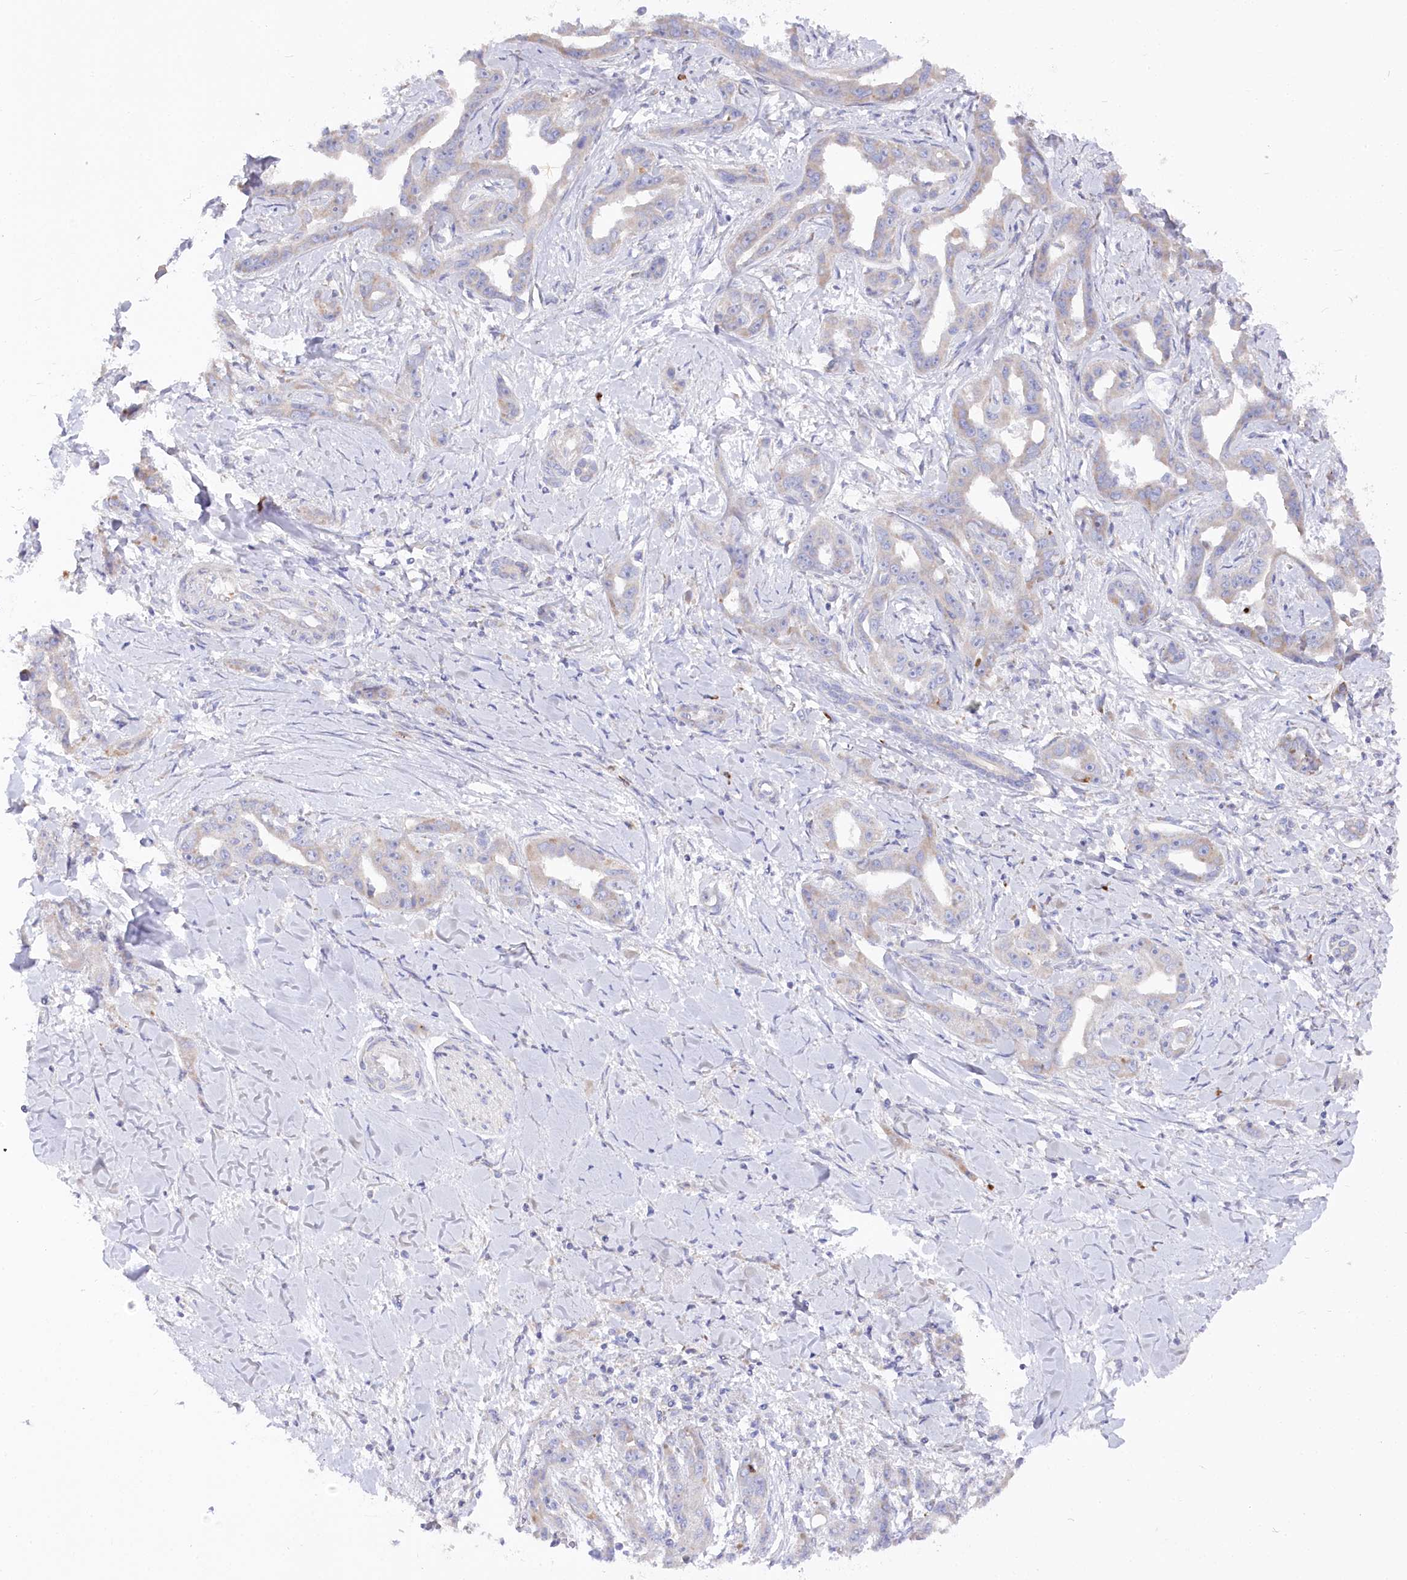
{"staining": {"intensity": "negative", "quantity": "none", "location": "none"}, "tissue": "liver cancer", "cell_type": "Tumor cells", "image_type": "cancer", "snomed": [{"axis": "morphology", "description": "Cholangiocarcinoma"}, {"axis": "topography", "description": "Liver"}], "caption": "A high-resolution image shows immunohistochemistry staining of liver cancer, which exhibits no significant staining in tumor cells.", "gene": "POGLUT1", "patient": {"sex": "male", "age": 59}}